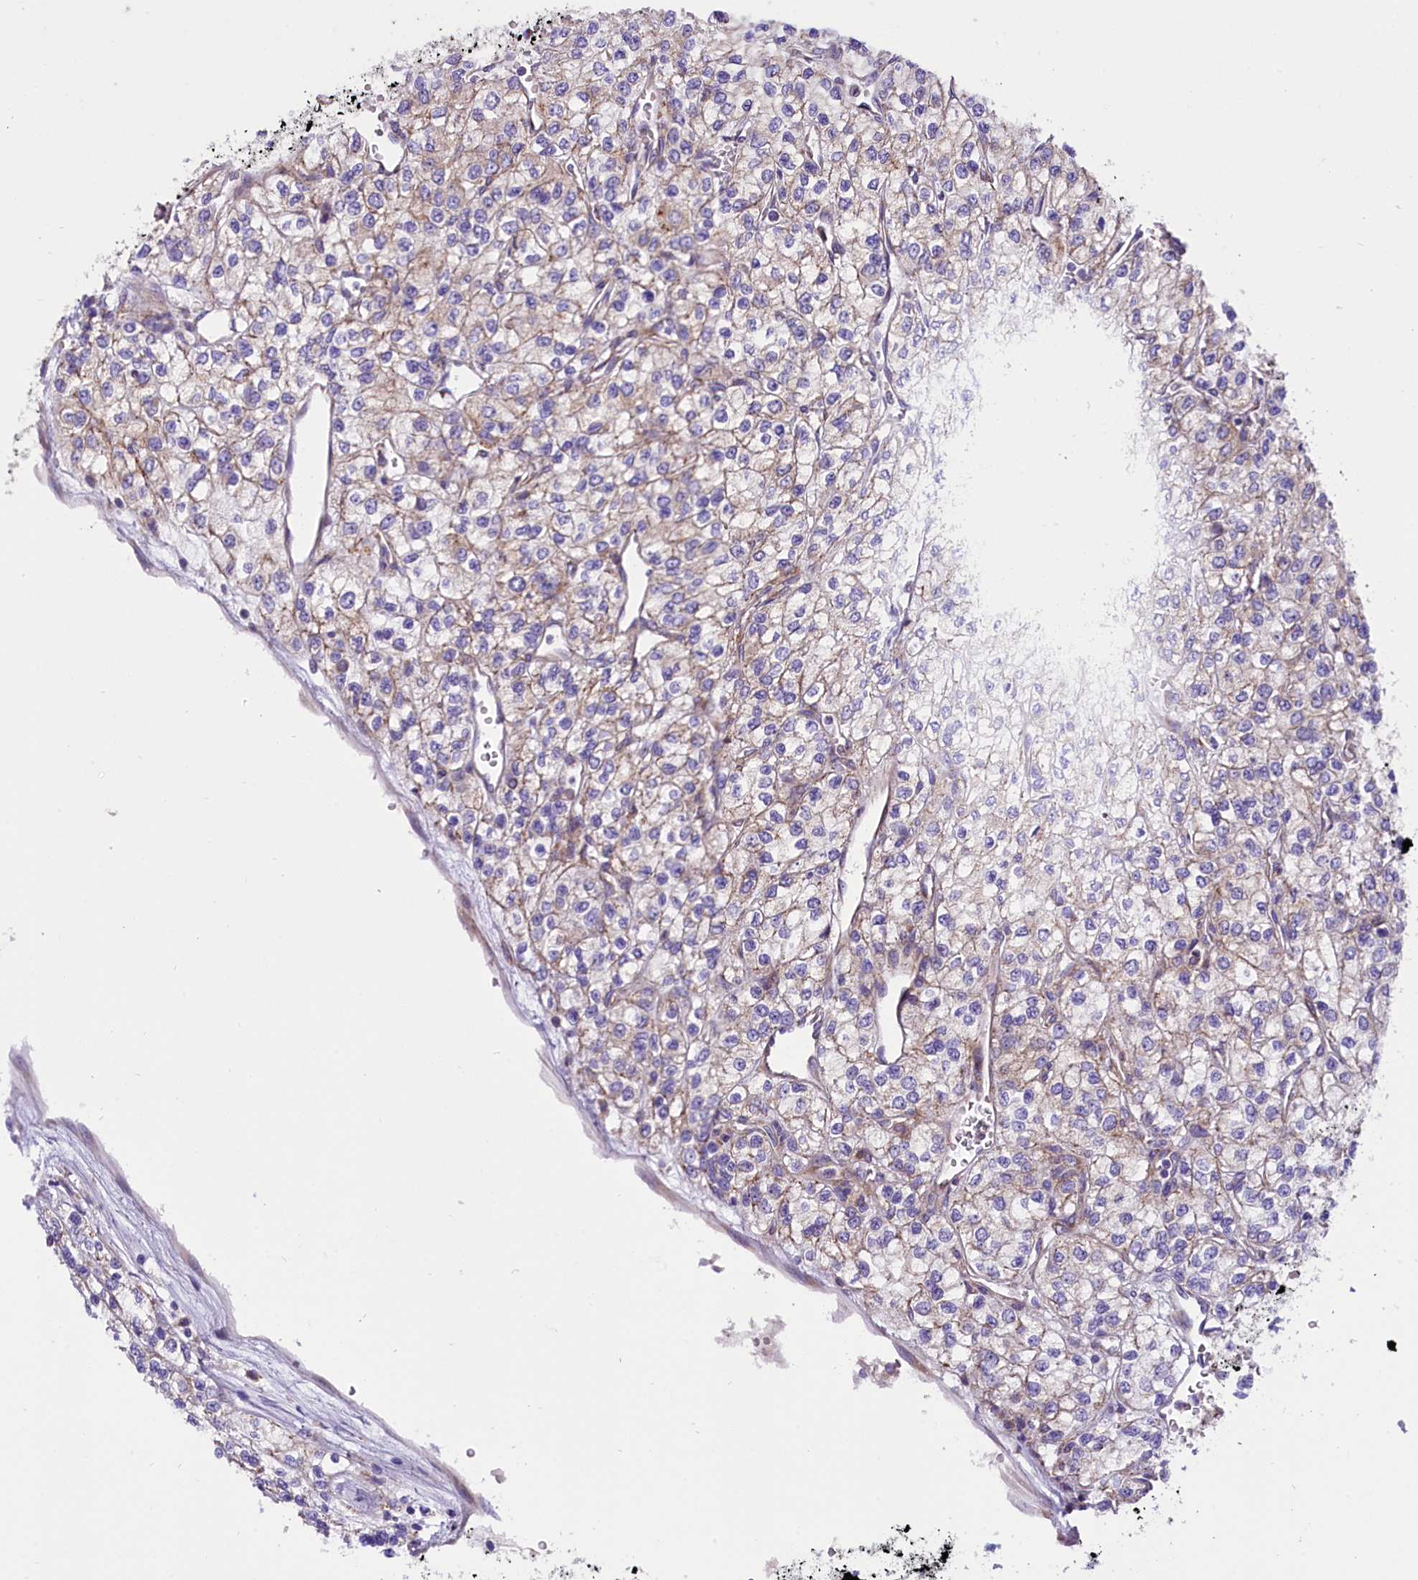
{"staining": {"intensity": "weak", "quantity": "<25%", "location": "cytoplasmic/membranous"}, "tissue": "renal cancer", "cell_type": "Tumor cells", "image_type": "cancer", "snomed": [{"axis": "morphology", "description": "Adenocarcinoma, NOS"}, {"axis": "topography", "description": "Kidney"}], "caption": "Immunohistochemistry micrograph of neoplastic tissue: adenocarcinoma (renal) stained with DAB displays no significant protein positivity in tumor cells. (DAB immunohistochemistry (IHC), high magnification).", "gene": "PTPRU", "patient": {"sex": "male", "age": 80}}